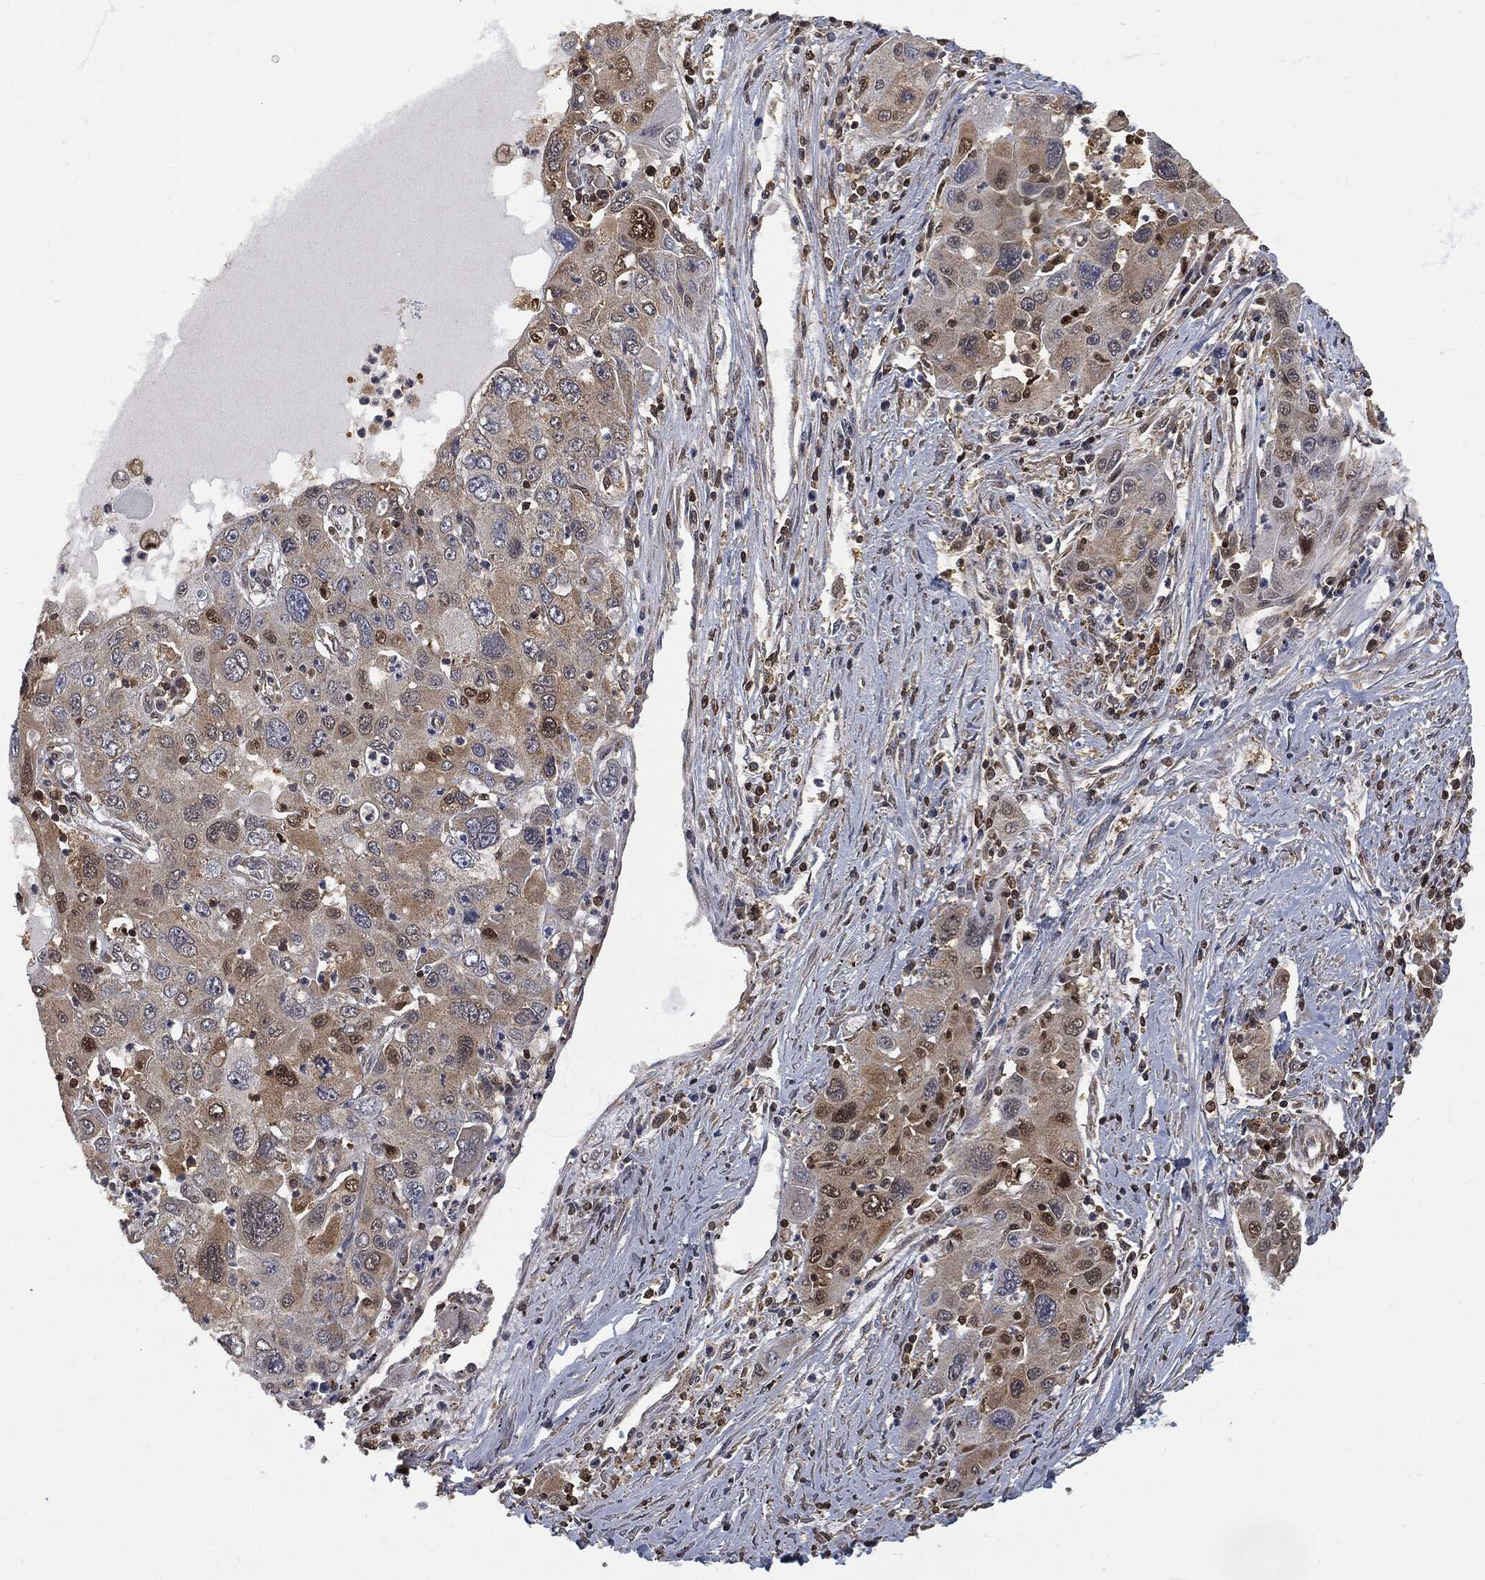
{"staining": {"intensity": "weak", "quantity": "25%-75%", "location": "cytoplasmic/membranous"}, "tissue": "stomach cancer", "cell_type": "Tumor cells", "image_type": "cancer", "snomed": [{"axis": "morphology", "description": "Adenocarcinoma, NOS"}, {"axis": "topography", "description": "Stomach"}], "caption": "This micrograph demonstrates IHC staining of stomach cancer, with low weak cytoplasmic/membranous positivity in approximately 25%-75% of tumor cells.", "gene": "PSMB10", "patient": {"sex": "male", "age": 56}}